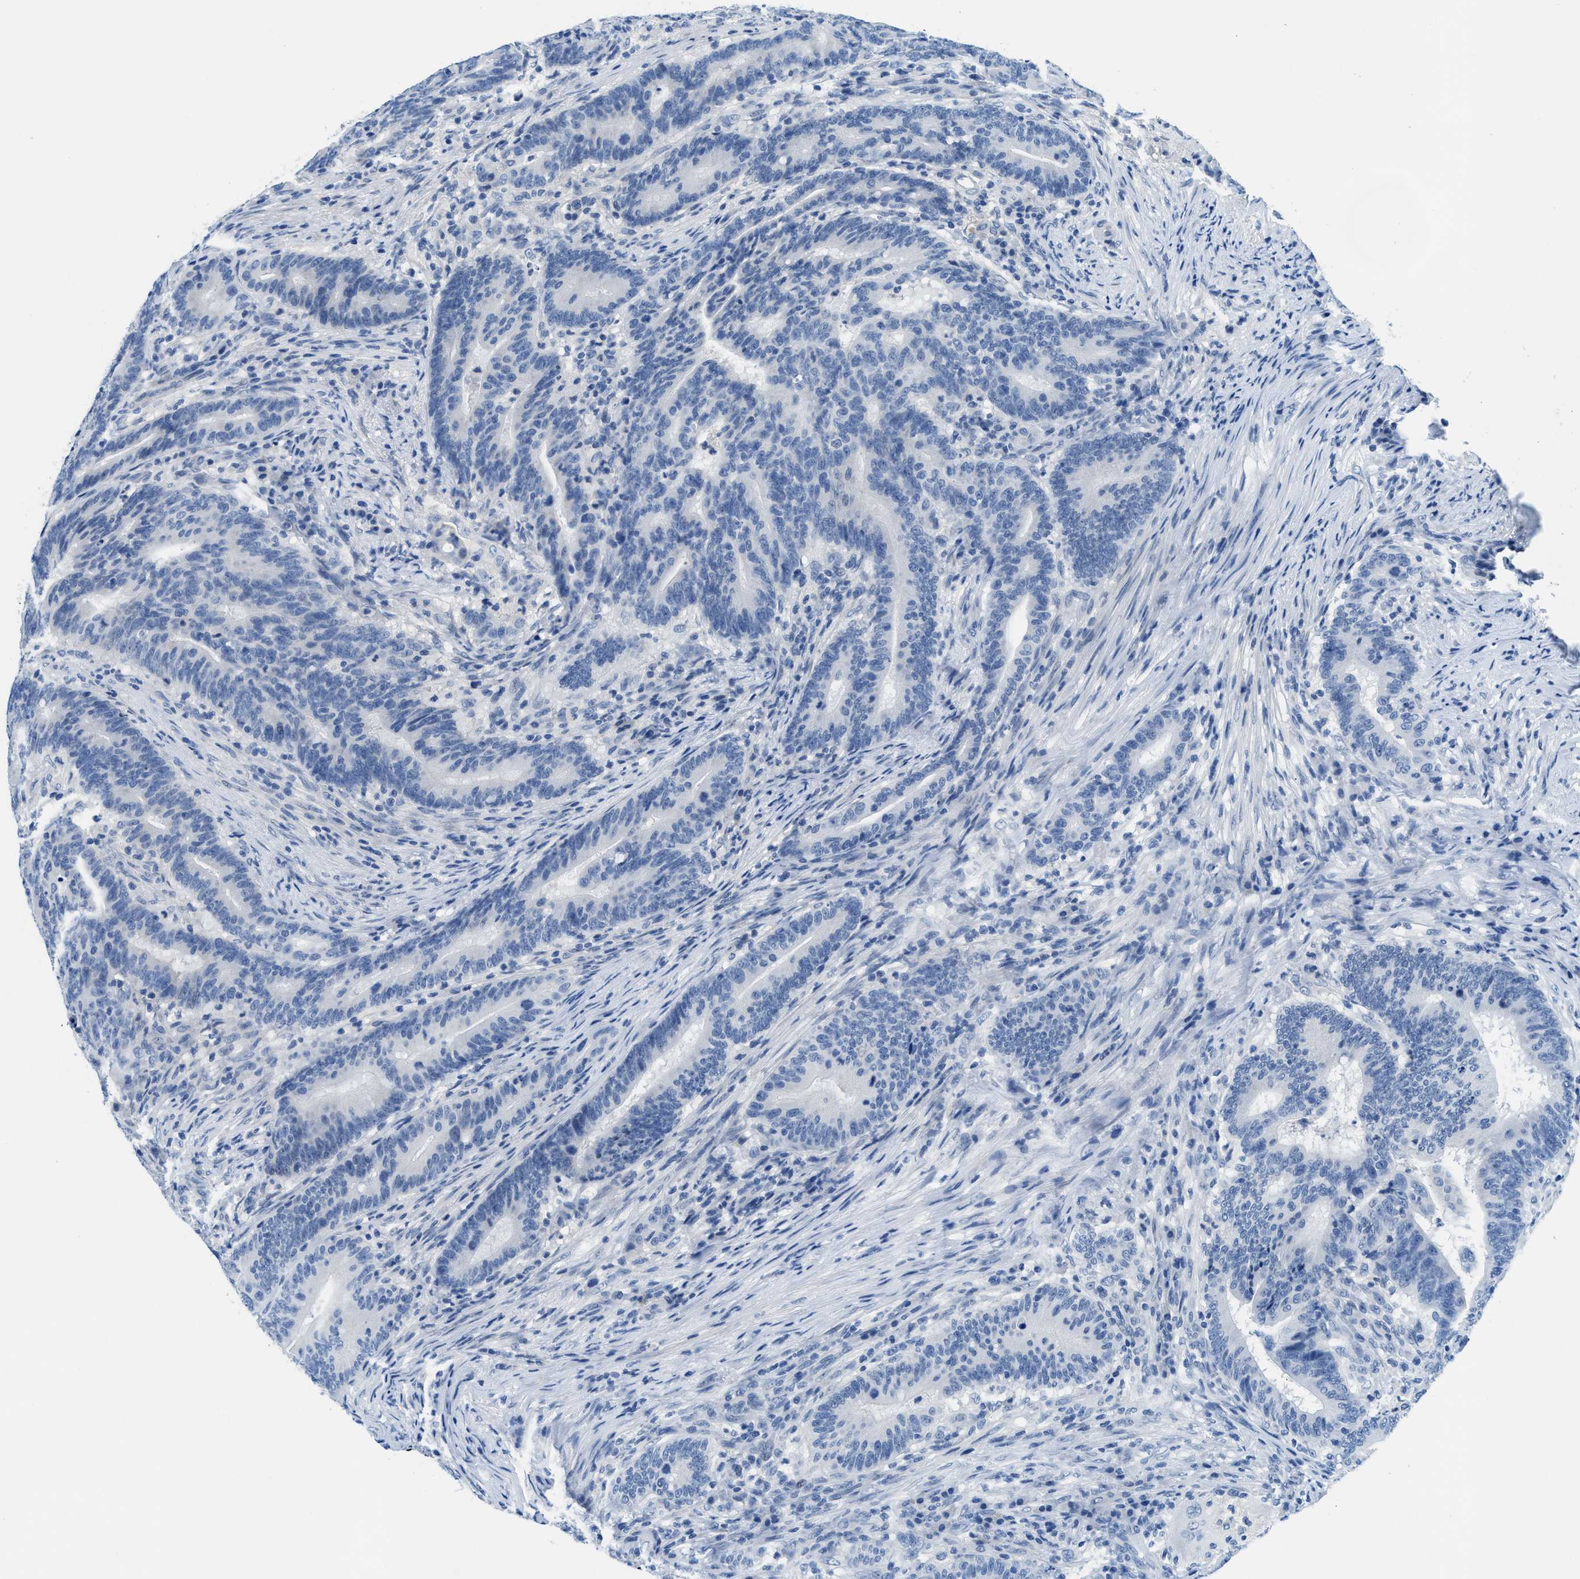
{"staining": {"intensity": "negative", "quantity": "none", "location": "none"}, "tissue": "colorectal cancer", "cell_type": "Tumor cells", "image_type": "cancer", "snomed": [{"axis": "morphology", "description": "Normal tissue, NOS"}, {"axis": "morphology", "description": "Adenocarcinoma, NOS"}, {"axis": "topography", "description": "Colon"}], "caption": "Human colorectal adenocarcinoma stained for a protein using immunohistochemistry (IHC) reveals no expression in tumor cells.", "gene": "MBL2", "patient": {"sex": "female", "age": 66}}